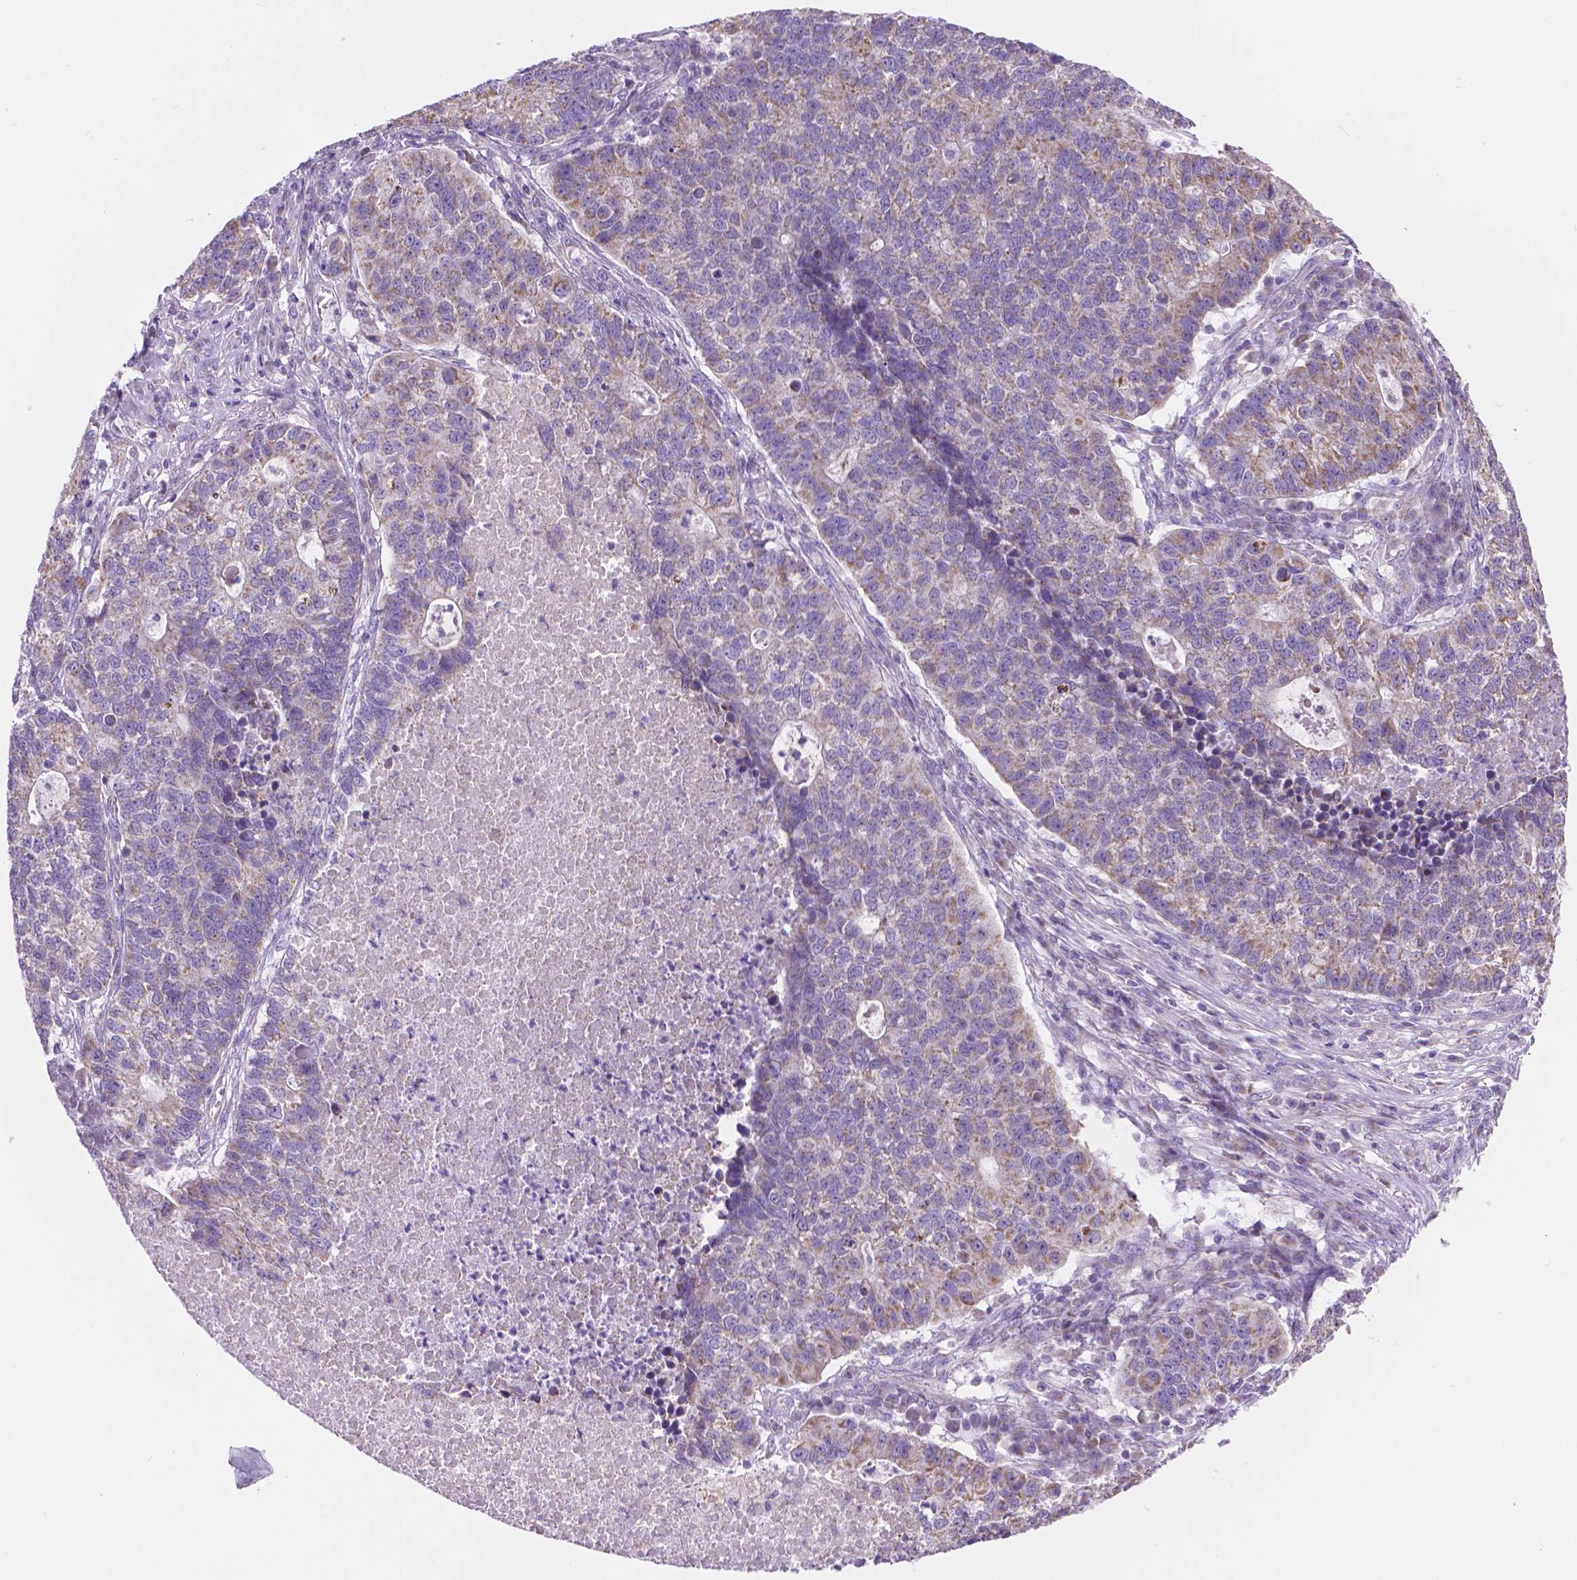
{"staining": {"intensity": "weak", "quantity": "<25%", "location": "cytoplasmic/membranous"}, "tissue": "lung cancer", "cell_type": "Tumor cells", "image_type": "cancer", "snomed": [{"axis": "morphology", "description": "Adenocarcinoma, NOS"}, {"axis": "topography", "description": "Lung"}], "caption": "A micrograph of adenocarcinoma (lung) stained for a protein demonstrates no brown staining in tumor cells.", "gene": "CSPG5", "patient": {"sex": "male", "age": 57}}